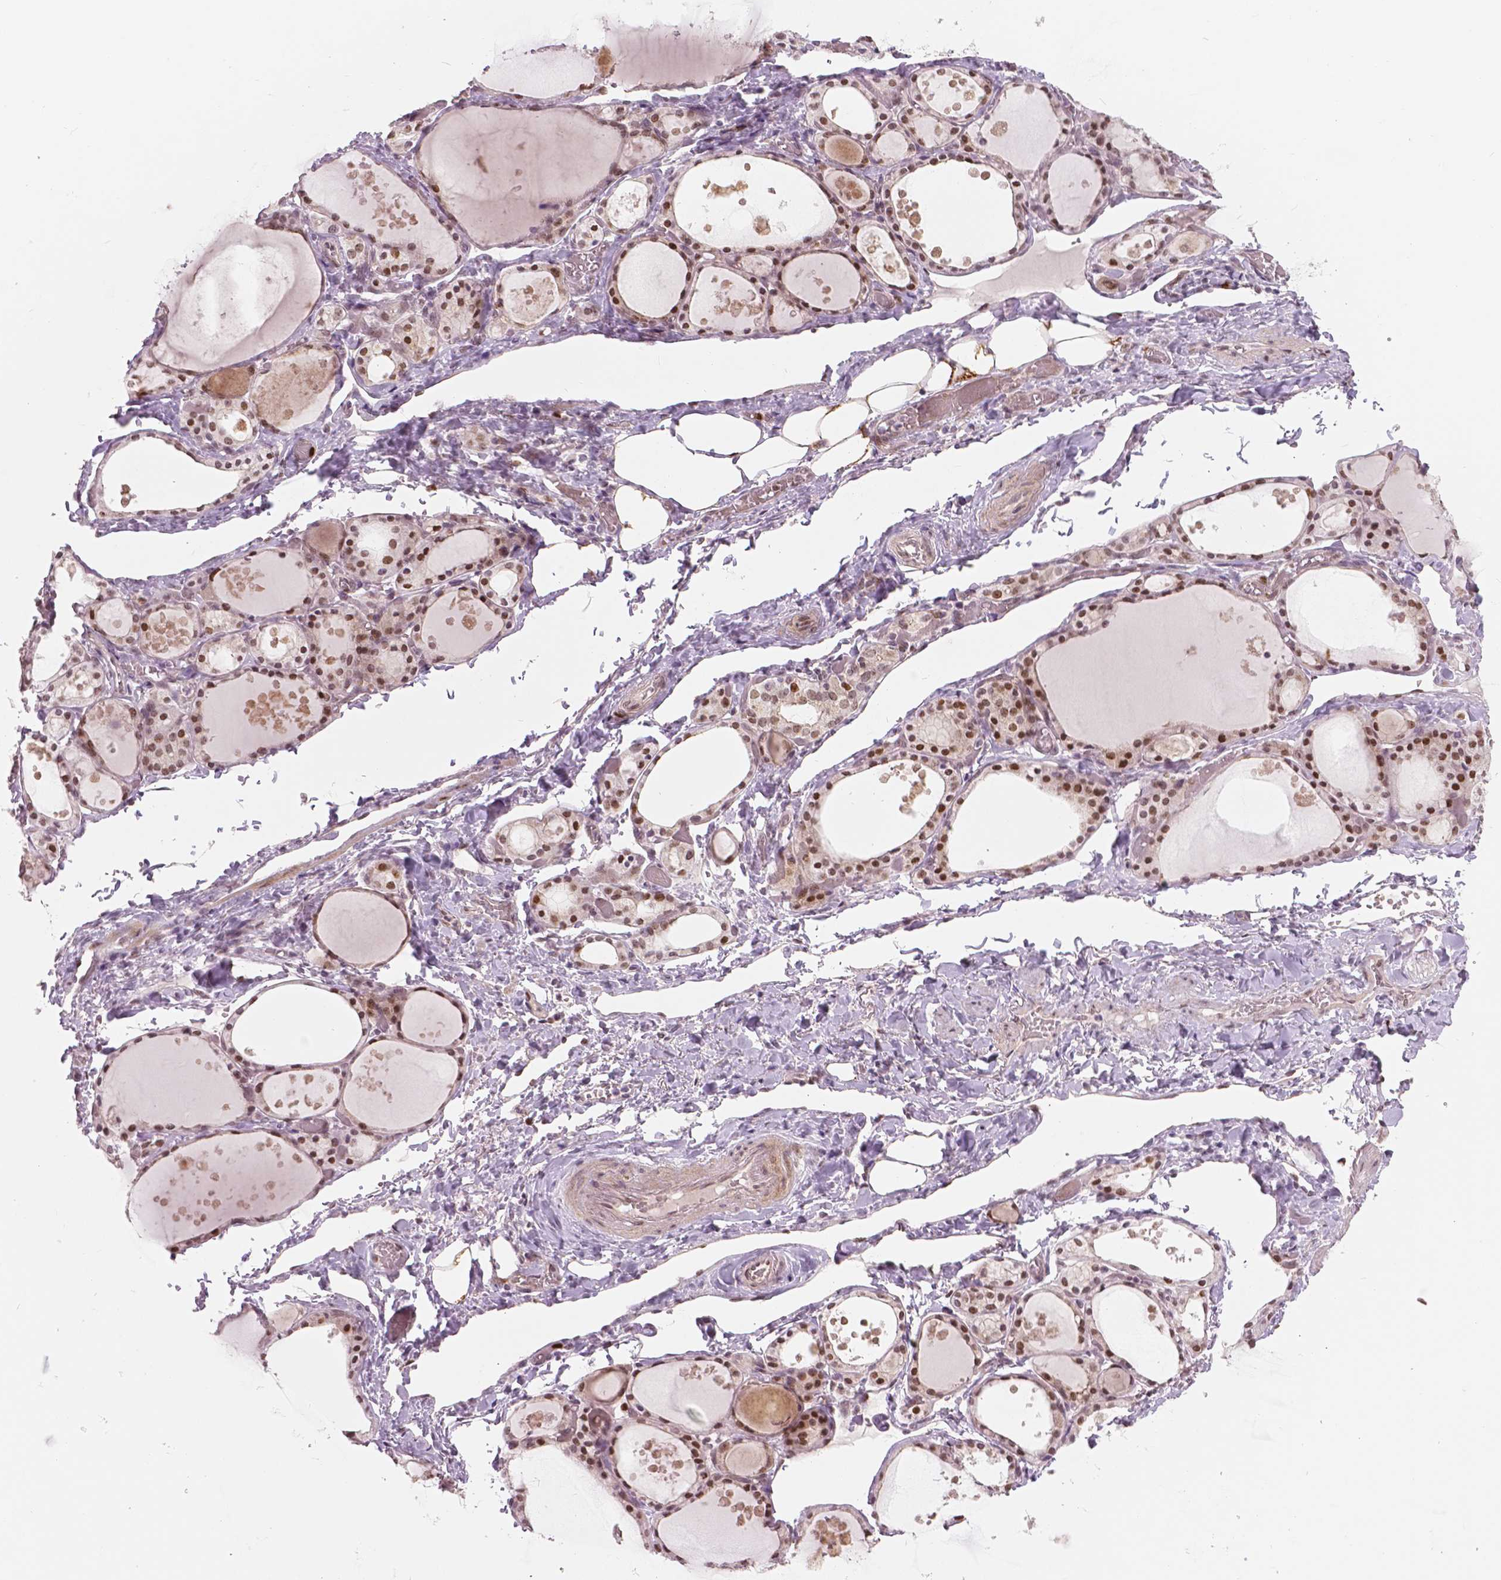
{"staining": {"intensity": "strong", "quantity": ">75%", "location": "nuclear"}, "tissue": "thyroid gland", "cell_type": "Glandular cells", "image_type": "normal", "snomed": [{"axis": "morphology", "description": "Normal tissue, NOS"}, {"axis": "topography", "description": "Thyroid gland"}], "caption": "Human thyroid gland stained with a brown dye shows strong nuclear positive expression in about >75% of glandular cells.", "gene": "NSD2", "patient": {"sex": "male", "age": 68}}